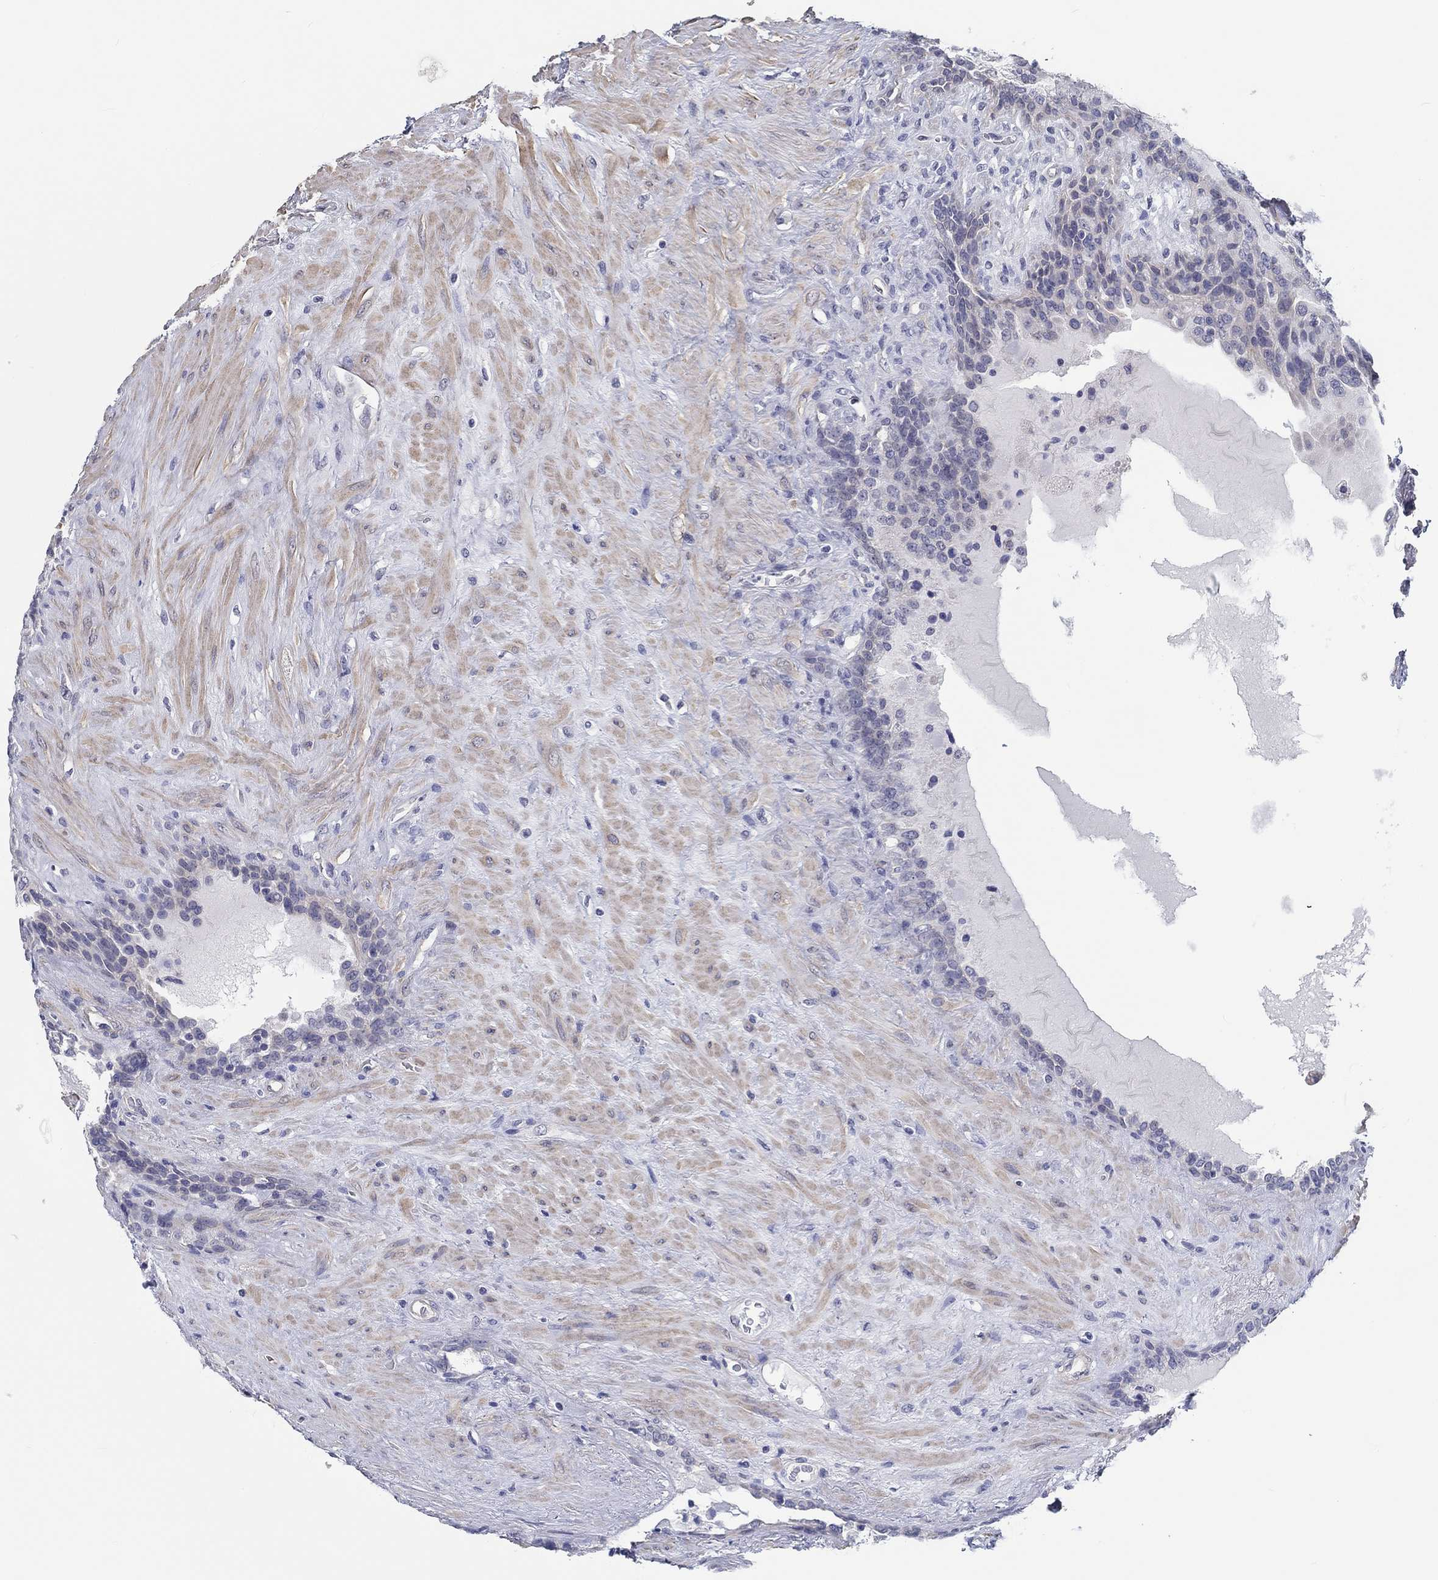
{"staining": {"intensity": "negative", "quantity": "none", "location": "none"}, "tissue": "prostate", "cell_type": "Glandular cells", "image_type": "normal", "snomed": [{"axis": "morphology", "description": "Normal tissue, NOS"}, {"axis": "topography", "description": "Prostate"}], "caption": "Glandular cells show no significant protein expression in benign prostate. (Brightfield microscopy of DAB (3,3'-diaminobenzidine) immunohistochemistry (IHC) at high magnification).", "gene": "CRYGD", "patient": {"sex": "male", "age": 63}}